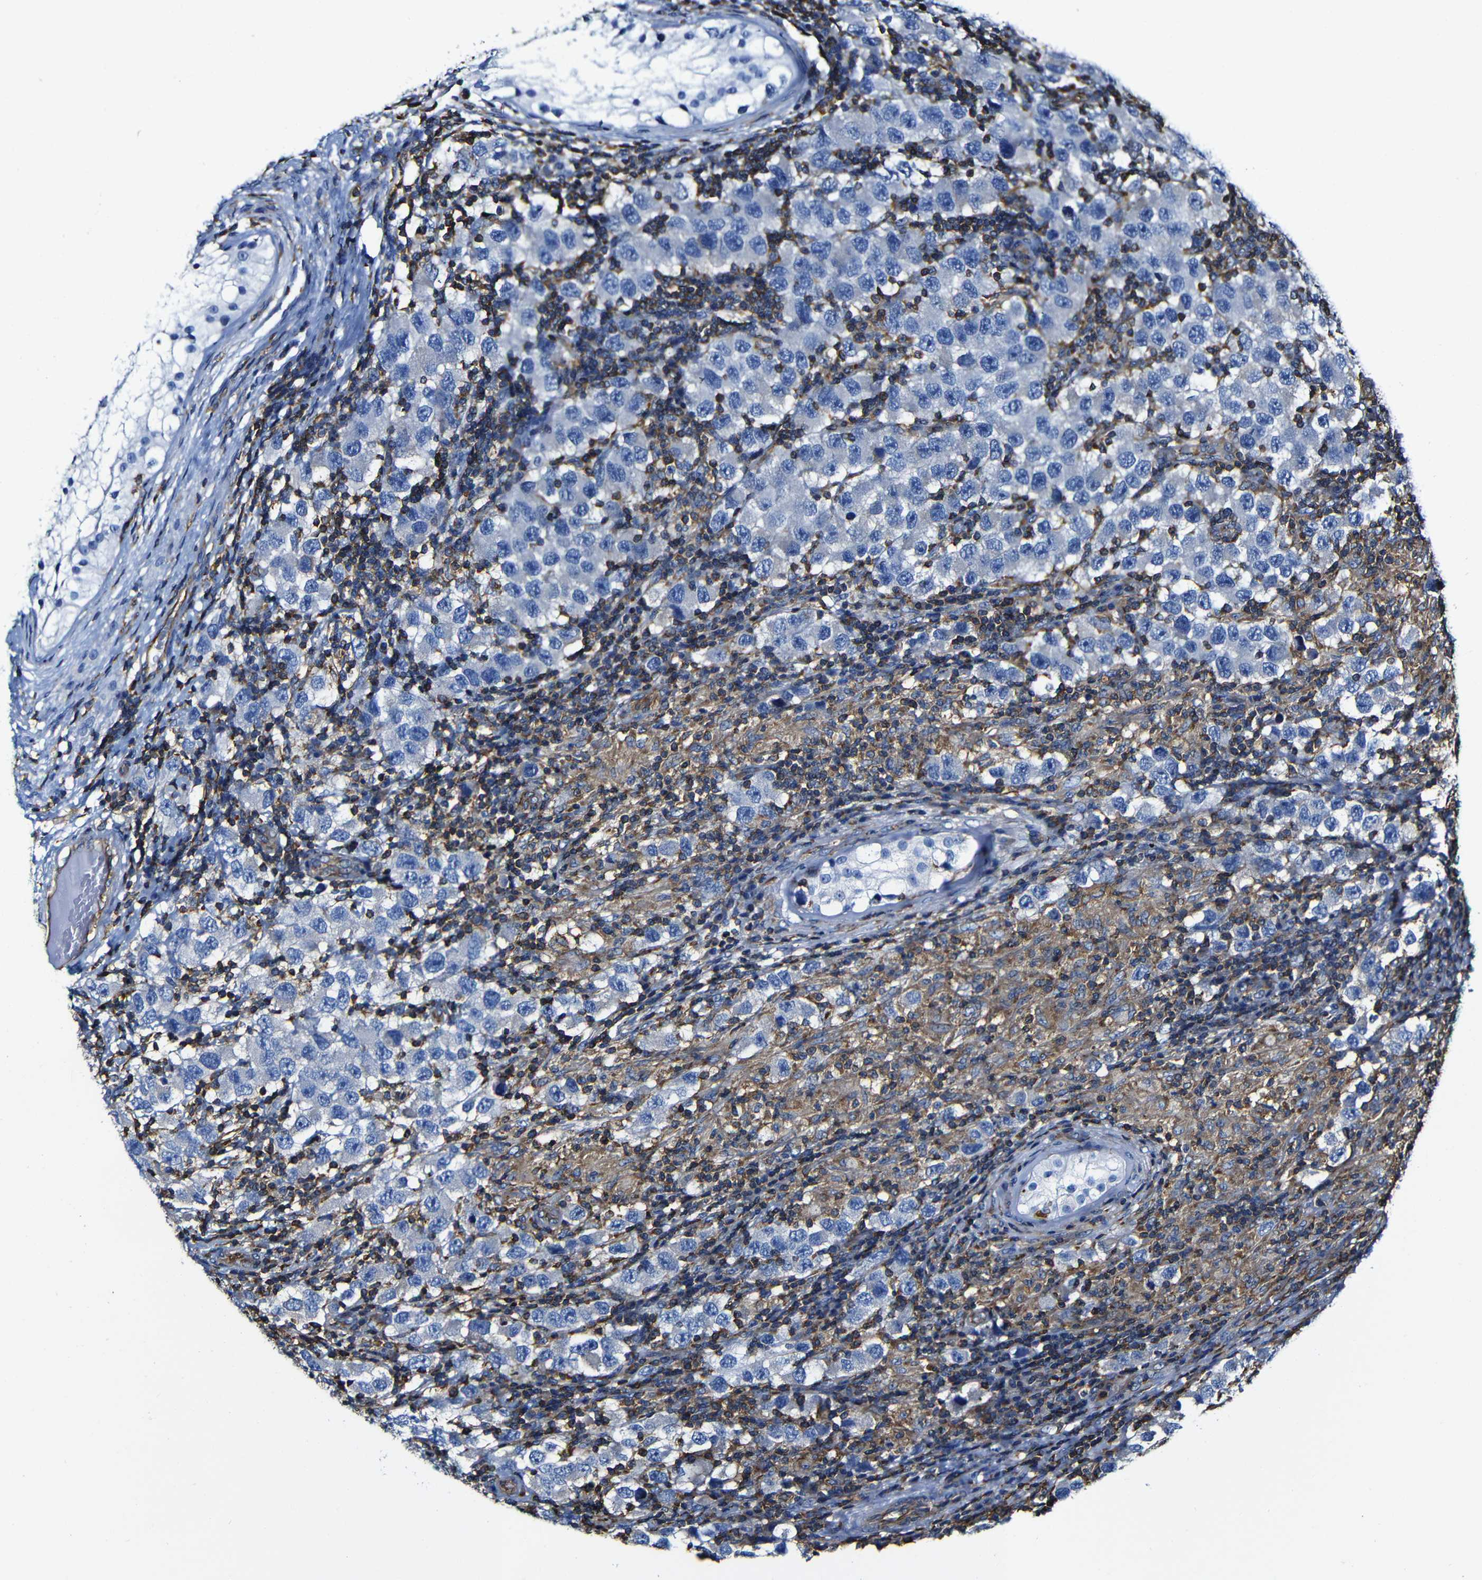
{"staining": {"intensity": "negative", "quantity": "none", "location": "none"}, "tissue": "testis cancer", "cell_type": "Tumor cells", "image_type": "cancer", "snomed": [{"axis": "morphology", "description": "Carcinoma, Embryonal, NOS"}, {"axis": "topography", "description": "Testis"}], "caption": "This histopathology image is of testis cancer (embryonal carcinoma) stained with IHC to label a protein in brown with the nuclei are counter-stained blue. There is no staining in tumor cells. The staining is performed using DAB brown chromogen with nuclei counter-stained in using hematoxylin.", "gene": "MSN", "patient": {"sex": "male", "age": 21}}